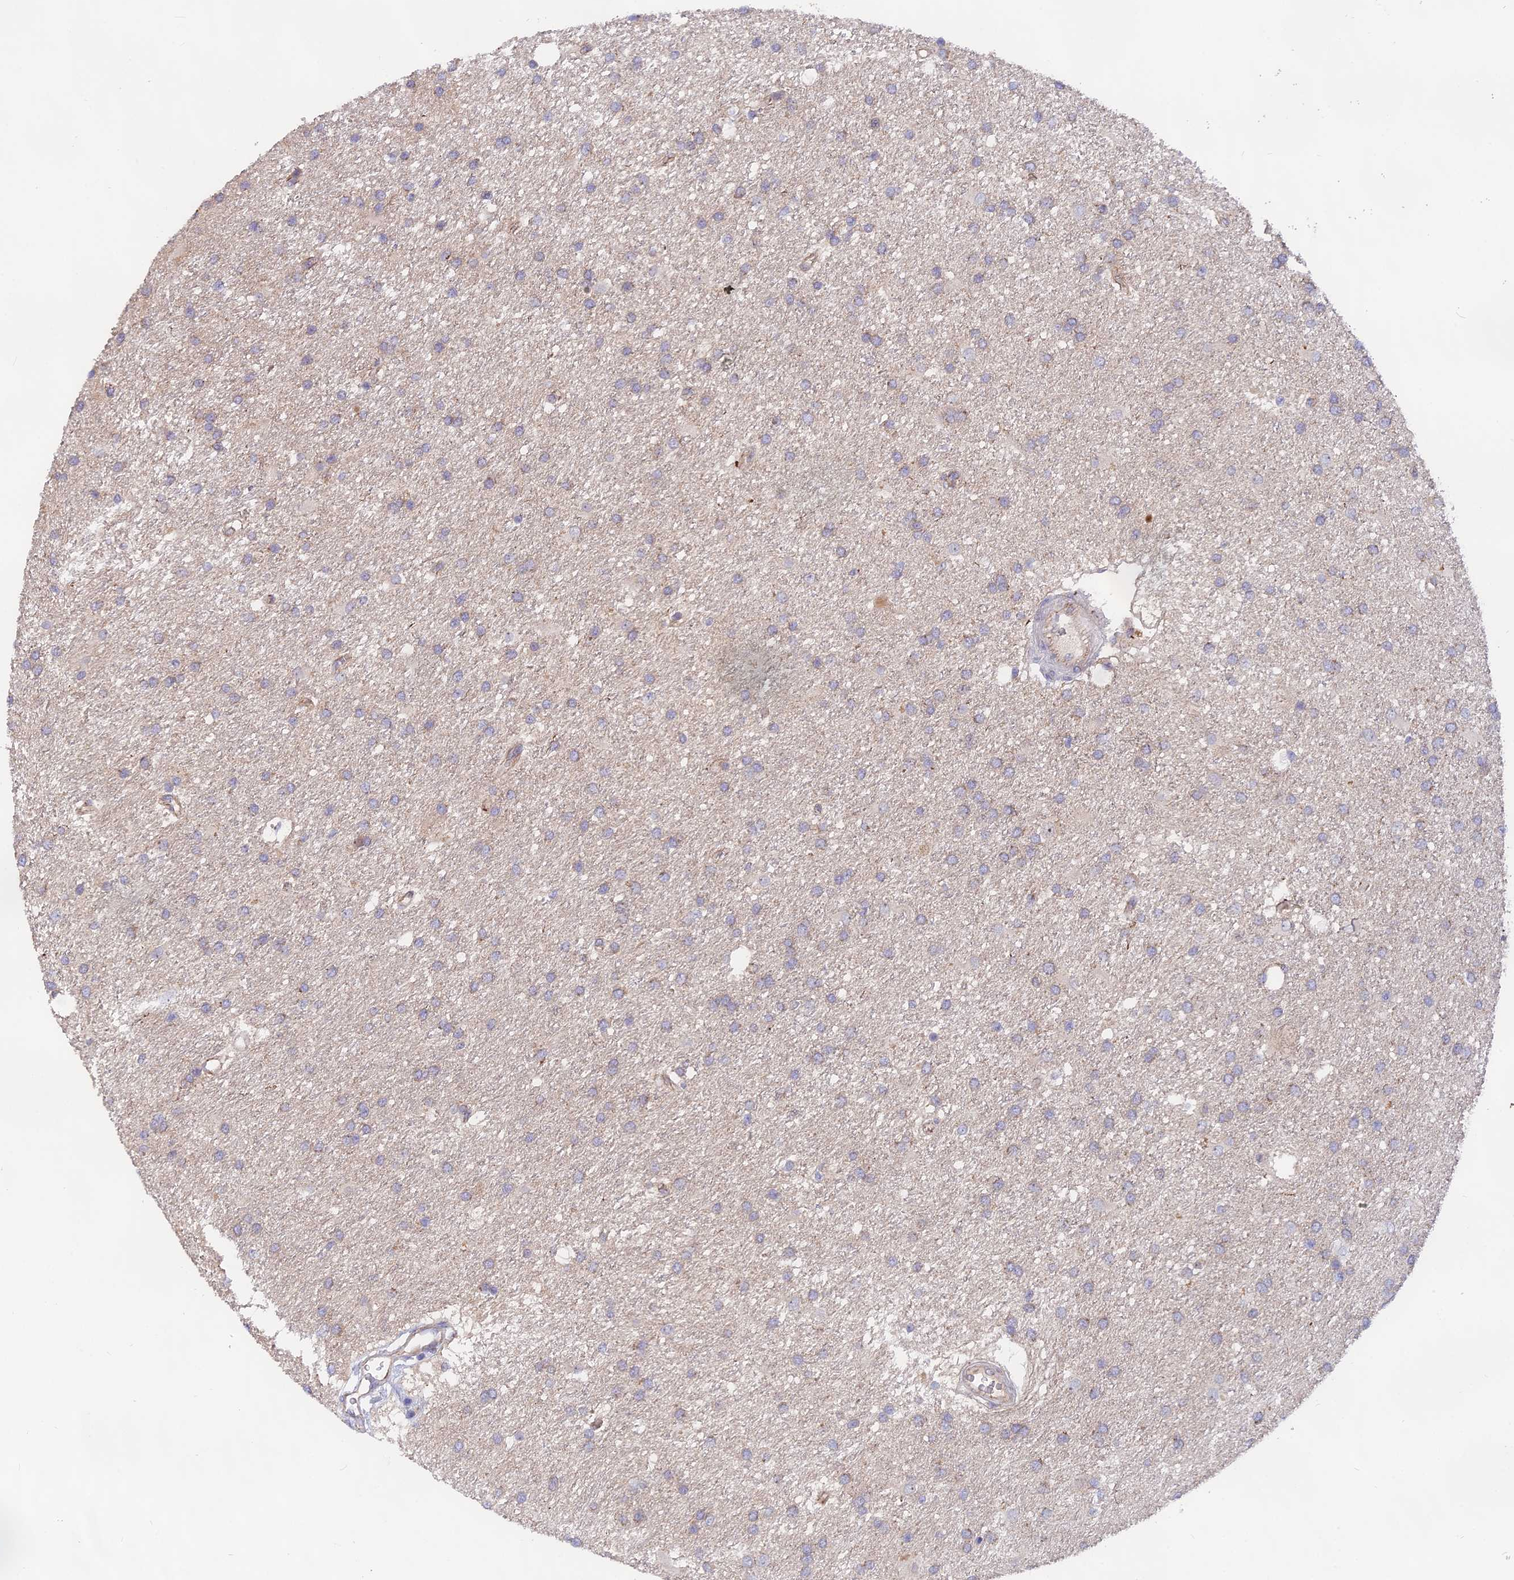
{"staining": {"intensity": "negative", "quantity": "none", "location": "none"}, "tissue": "glioma", "cell_type": "Tumor cells", "image_type": "cancer", "snomed": [{"axis": "morphology", "description": "Glioma, malignant, Low grade"}, {"axis": "topography", "description": "Brain"}], "caption": "Immunohistochemistry (IHC) micrograph of neoplastic tissue: human glioma stained with DAB (3,3'-diaminobenzidine) shows no significant protein expression in tumor cells.", "gene": "TENT4B", "patient": {"sex": "male", "age": 66}}